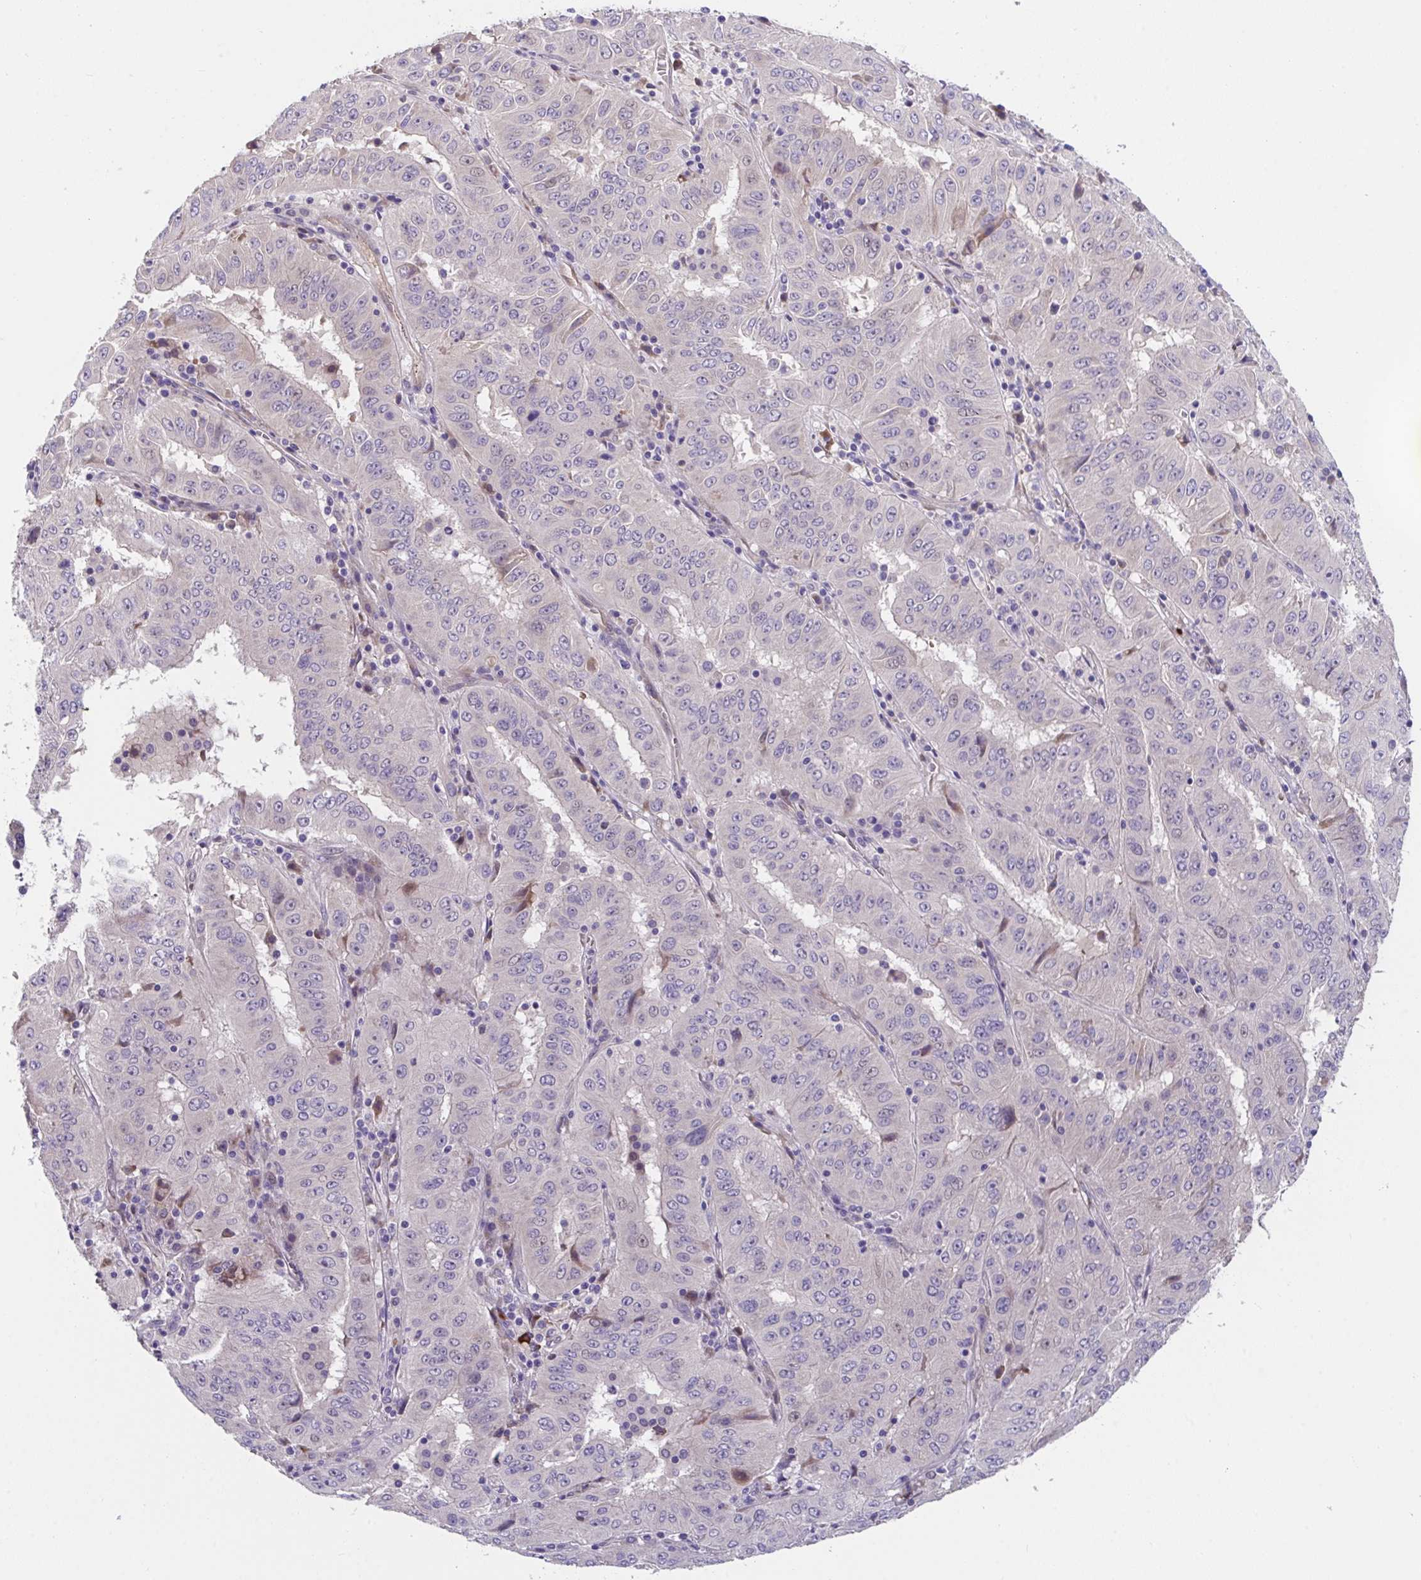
{"staining": {"intensity": "moderate", "quantity": "<25%", "location": "cytoplasmic/membranous"}, "tissue": "pancreatic cancer", "cell_type": "Tumor cells", "image_type": "cancer", "snomed": [{"axis": "morphology", "description": "Adenocarcinoma, NOS"}, {"axis": "topography", "description": "Pancreas"}], "caption": "Pancreatic cancer stained with IHC shows moderate cytoplasmic/membranous expression in about <25% of tumor cells.", "gene": "SUSD4", "patient": {"sex": "male", "age": 63}}